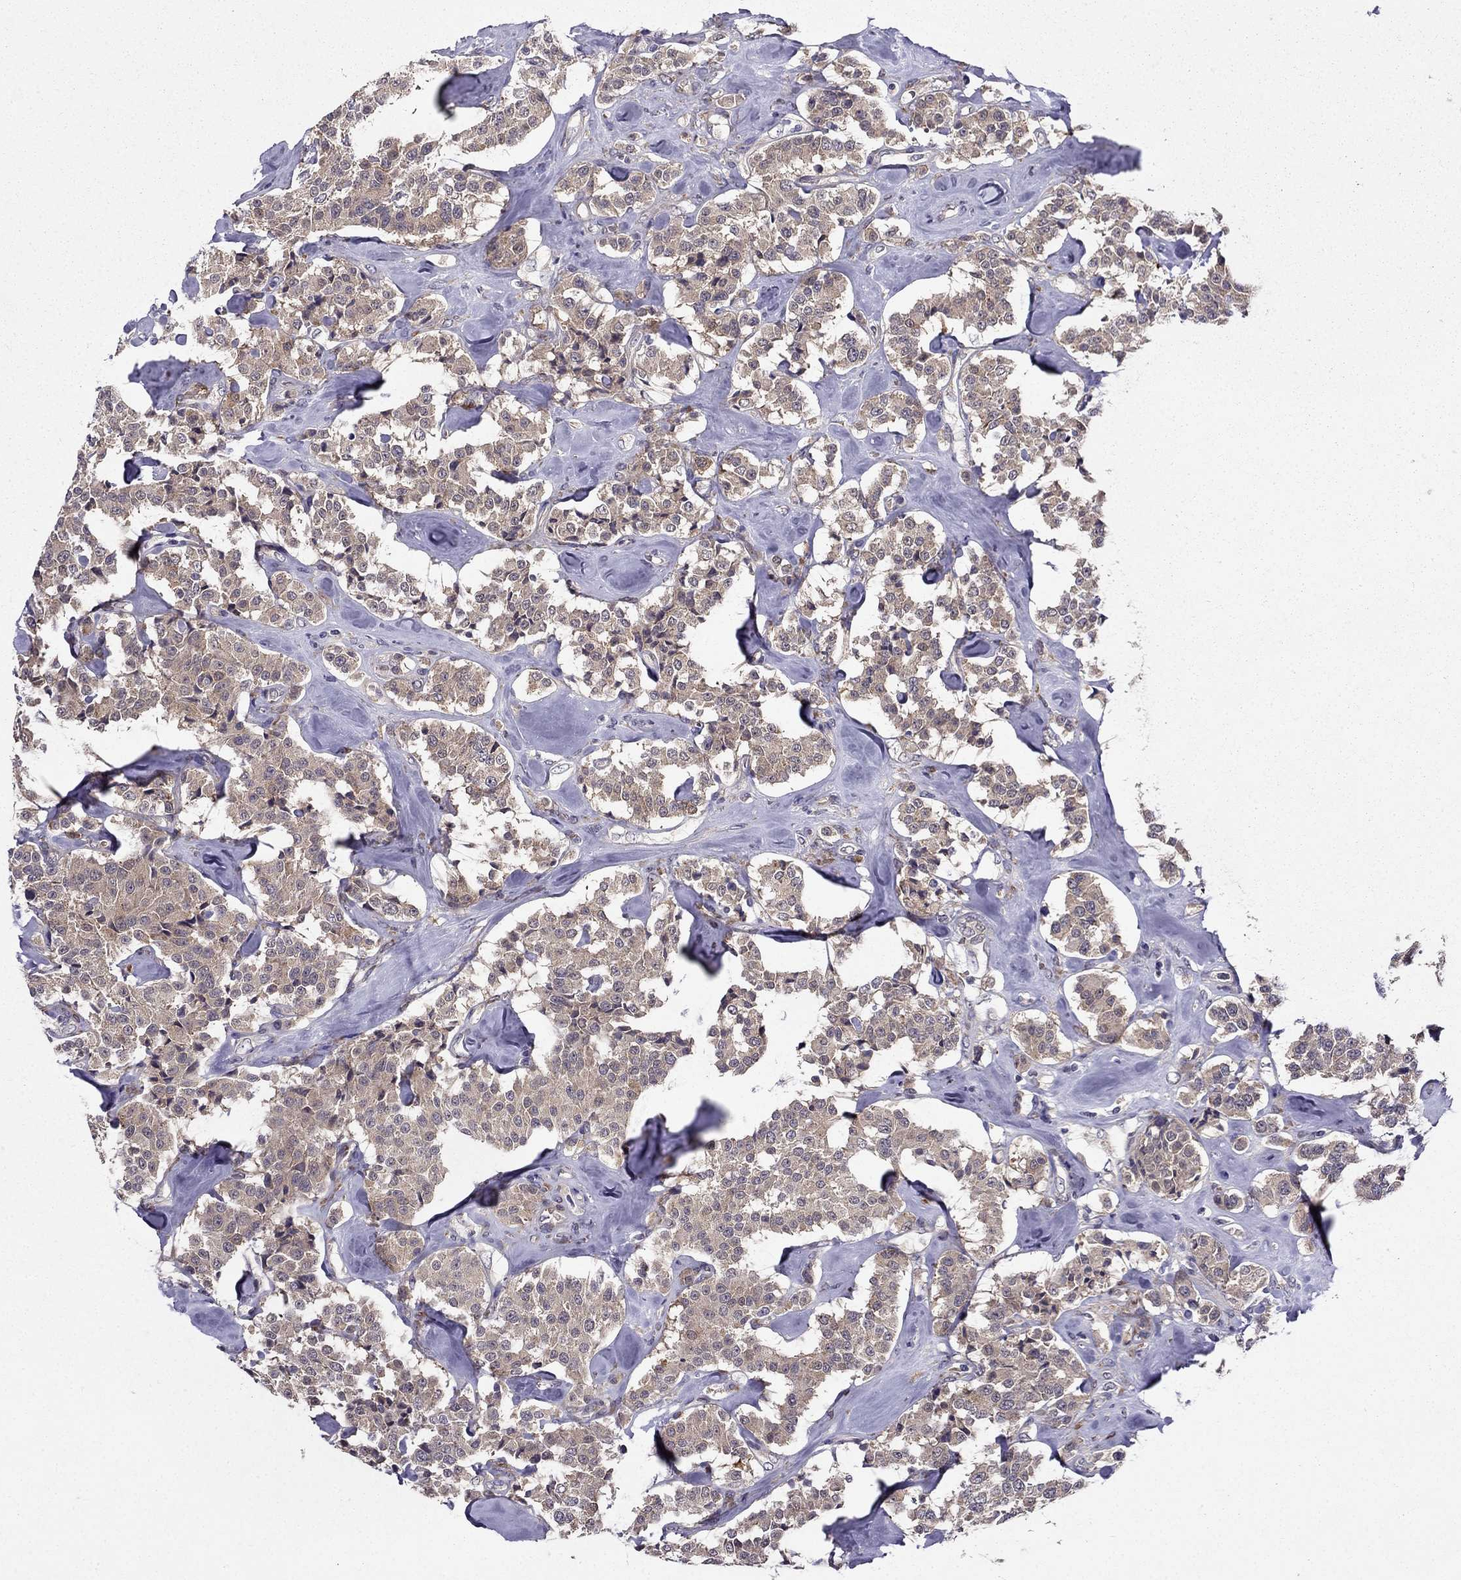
{"staining": {"intensity": "weak", "quantity": ">75%", "location": "cytoplasmic/membranous"}, "tissue": "carcinoid", "cell_type": "Tumor cells", "image_type": "cancer", "snomed": [{"axis": "morphology", "description": "Carcinoid, malignant, NOS"}, {"axis": "topography", "description": "Pancreas"}], "caption": "An immunohistochemistry (IHC) photomicrograph of tumor tissue is shown. Protein staining in brown shows weak cytoplasmic/membranous positivity in carcinoid within tumor cells. The protein of interest is shown in brown color, while the nuclei are stained blue.", "gene": "ARHGEF28", "patient": {"sex": "male", "age": 41}}